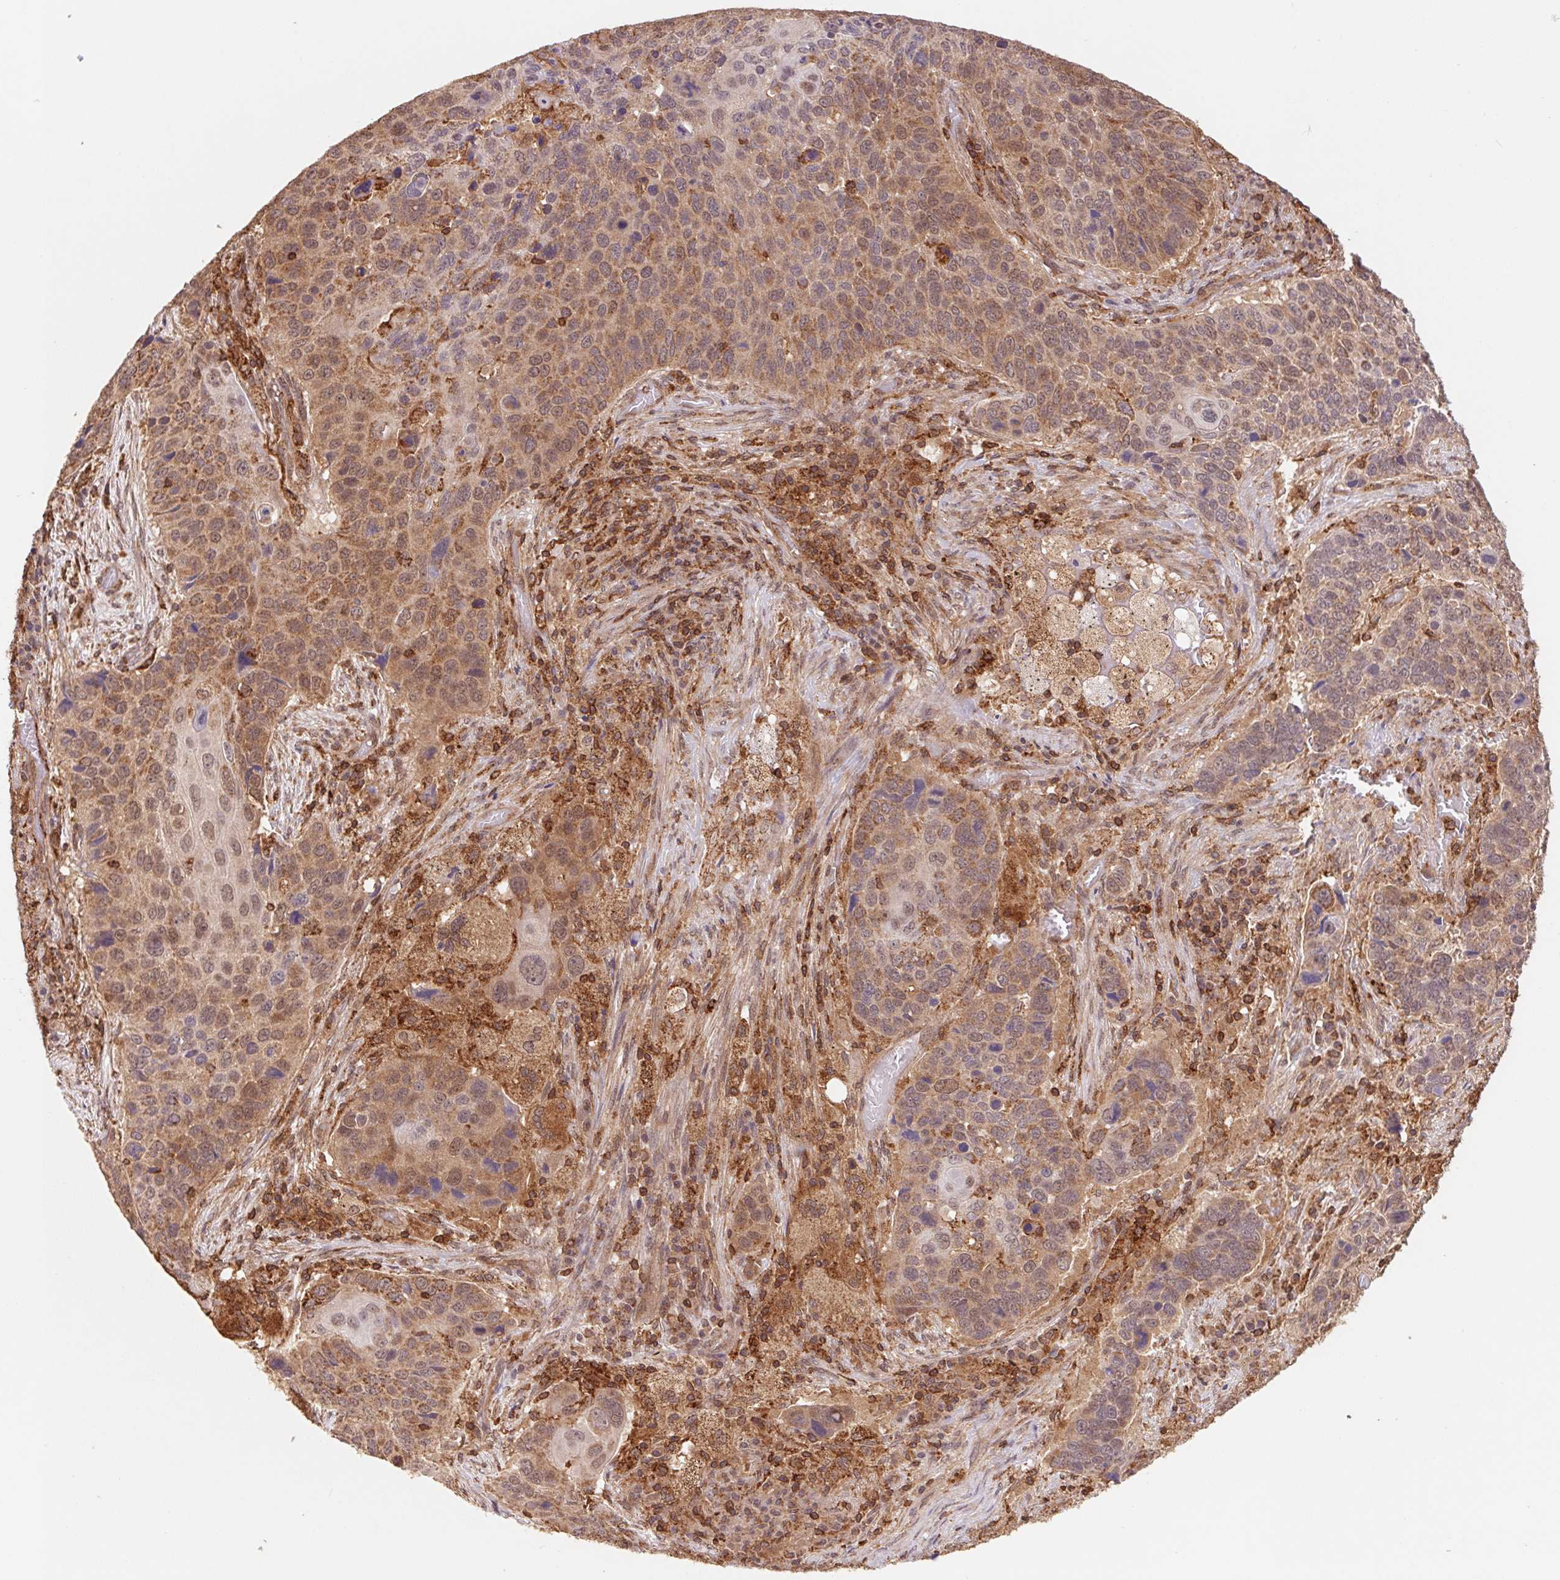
{"staining": {"intensity": "moderate", "quantity": ">75%", "location": "cytoplasmic/membranous"}, "tissue": "lung cancer", "cell_type": "Tumor cells", "image_type": "cancer", "snomed": [{"axis": "morphology", "description": "Squamous cell carcinoma, NOS"}, {"axis": "topography", "description": "Lung"}], "caption": "Human lung squamous cell carcinoma stained for a protein (brown) reveals moderate cytoplasmic/membranous positive positivity in approximately >75% of tumor cells.", "gene": "URM1", "patient": {"sex": "male", "age": 68}}